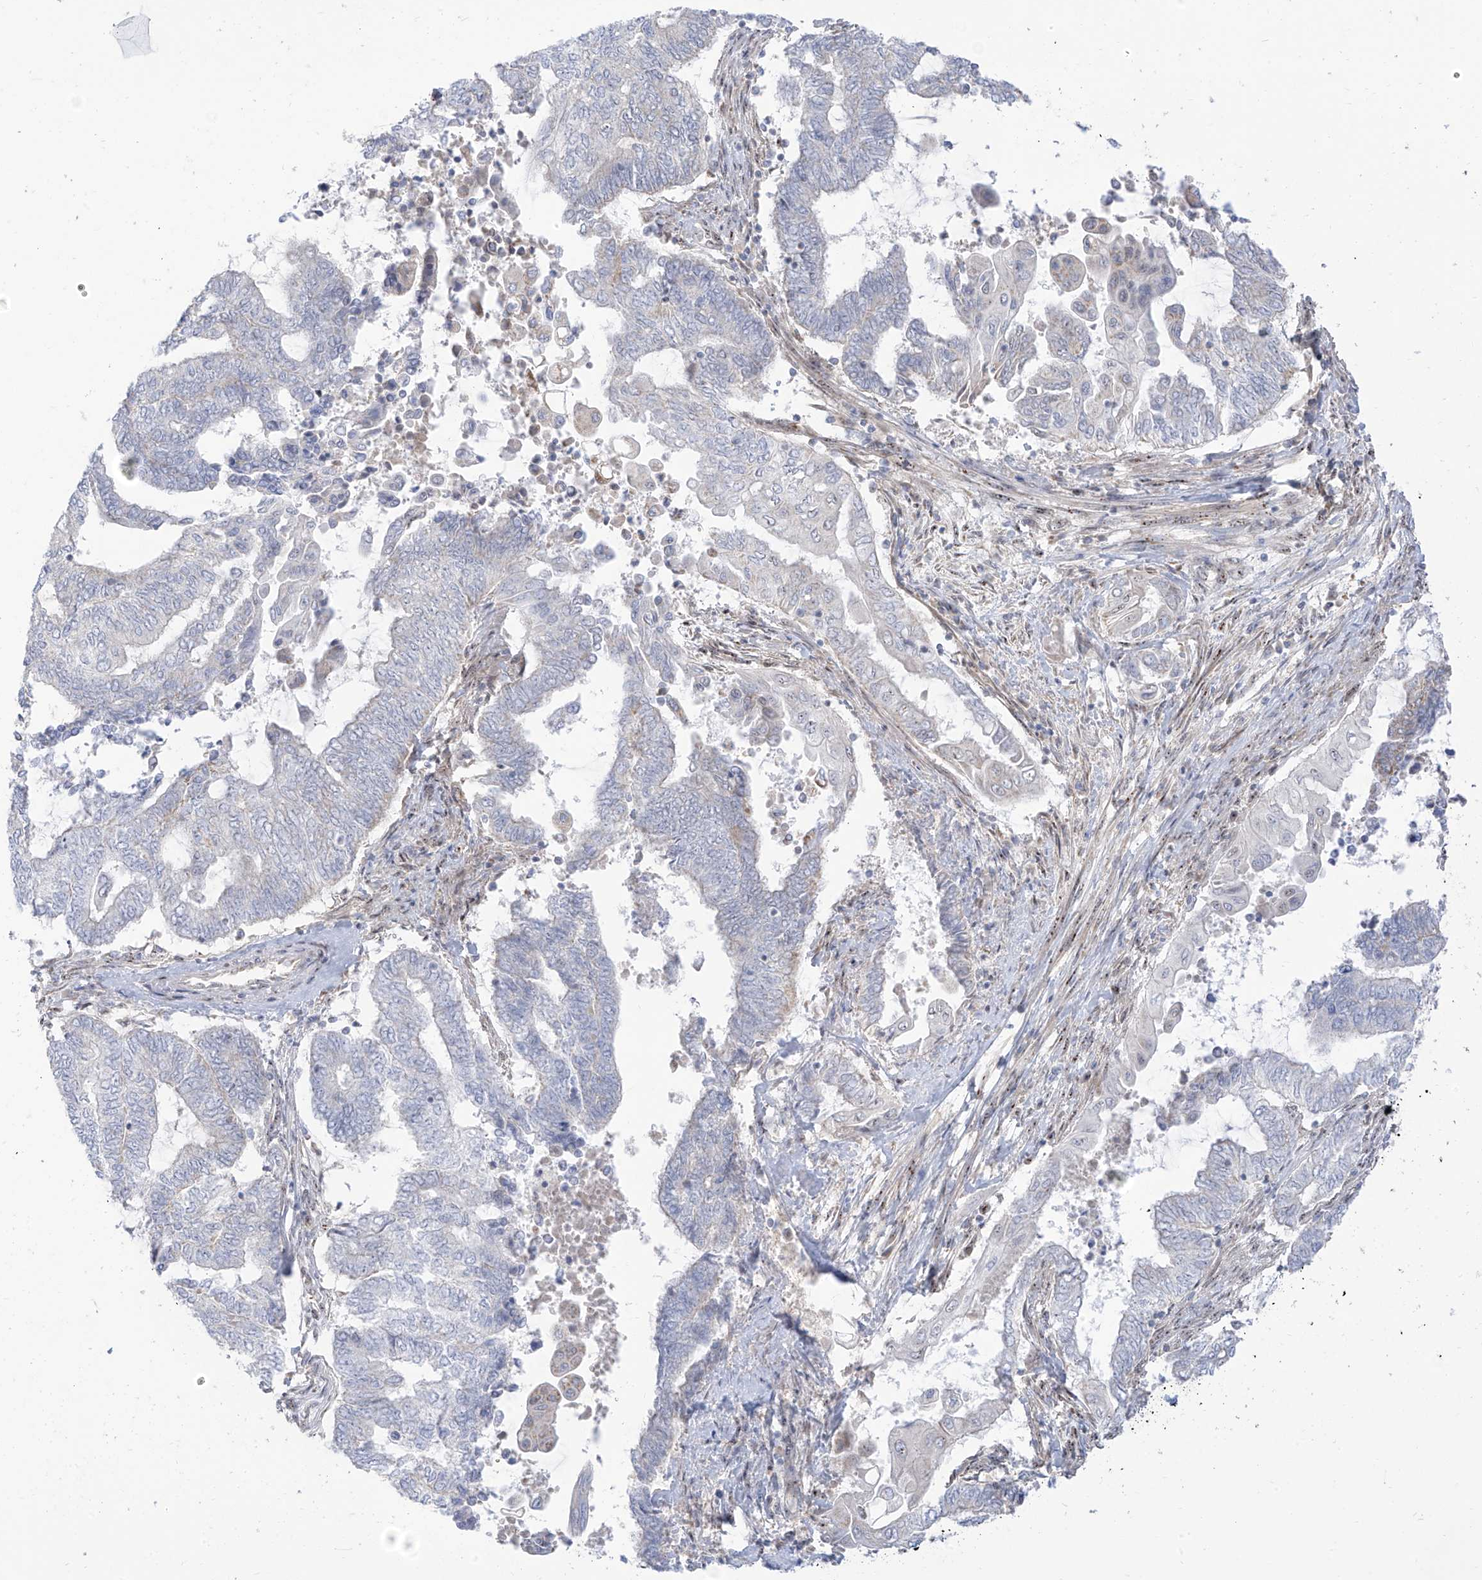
{"staining": {"intensity": "negative", "quantity": "none", "location": "none"}, "tissue": "endometrial cancer", "cell_type": "Tumor cells", "image_type": "cancer", "snomed": [{"axis": "morphology", "description": "Adenocarcinoma, NOS"}, {"axis": "topography", "description": "Uterus"}, {"axis": "topography", "description": "Endometrium"}], "caption": "Histopathology image shows no significant protein positivity in tumor cells of endometrial cancer (adenocarcinoma).", "gene": "ARHGEF40", "patient": {"sex": "female", "age": 70}}